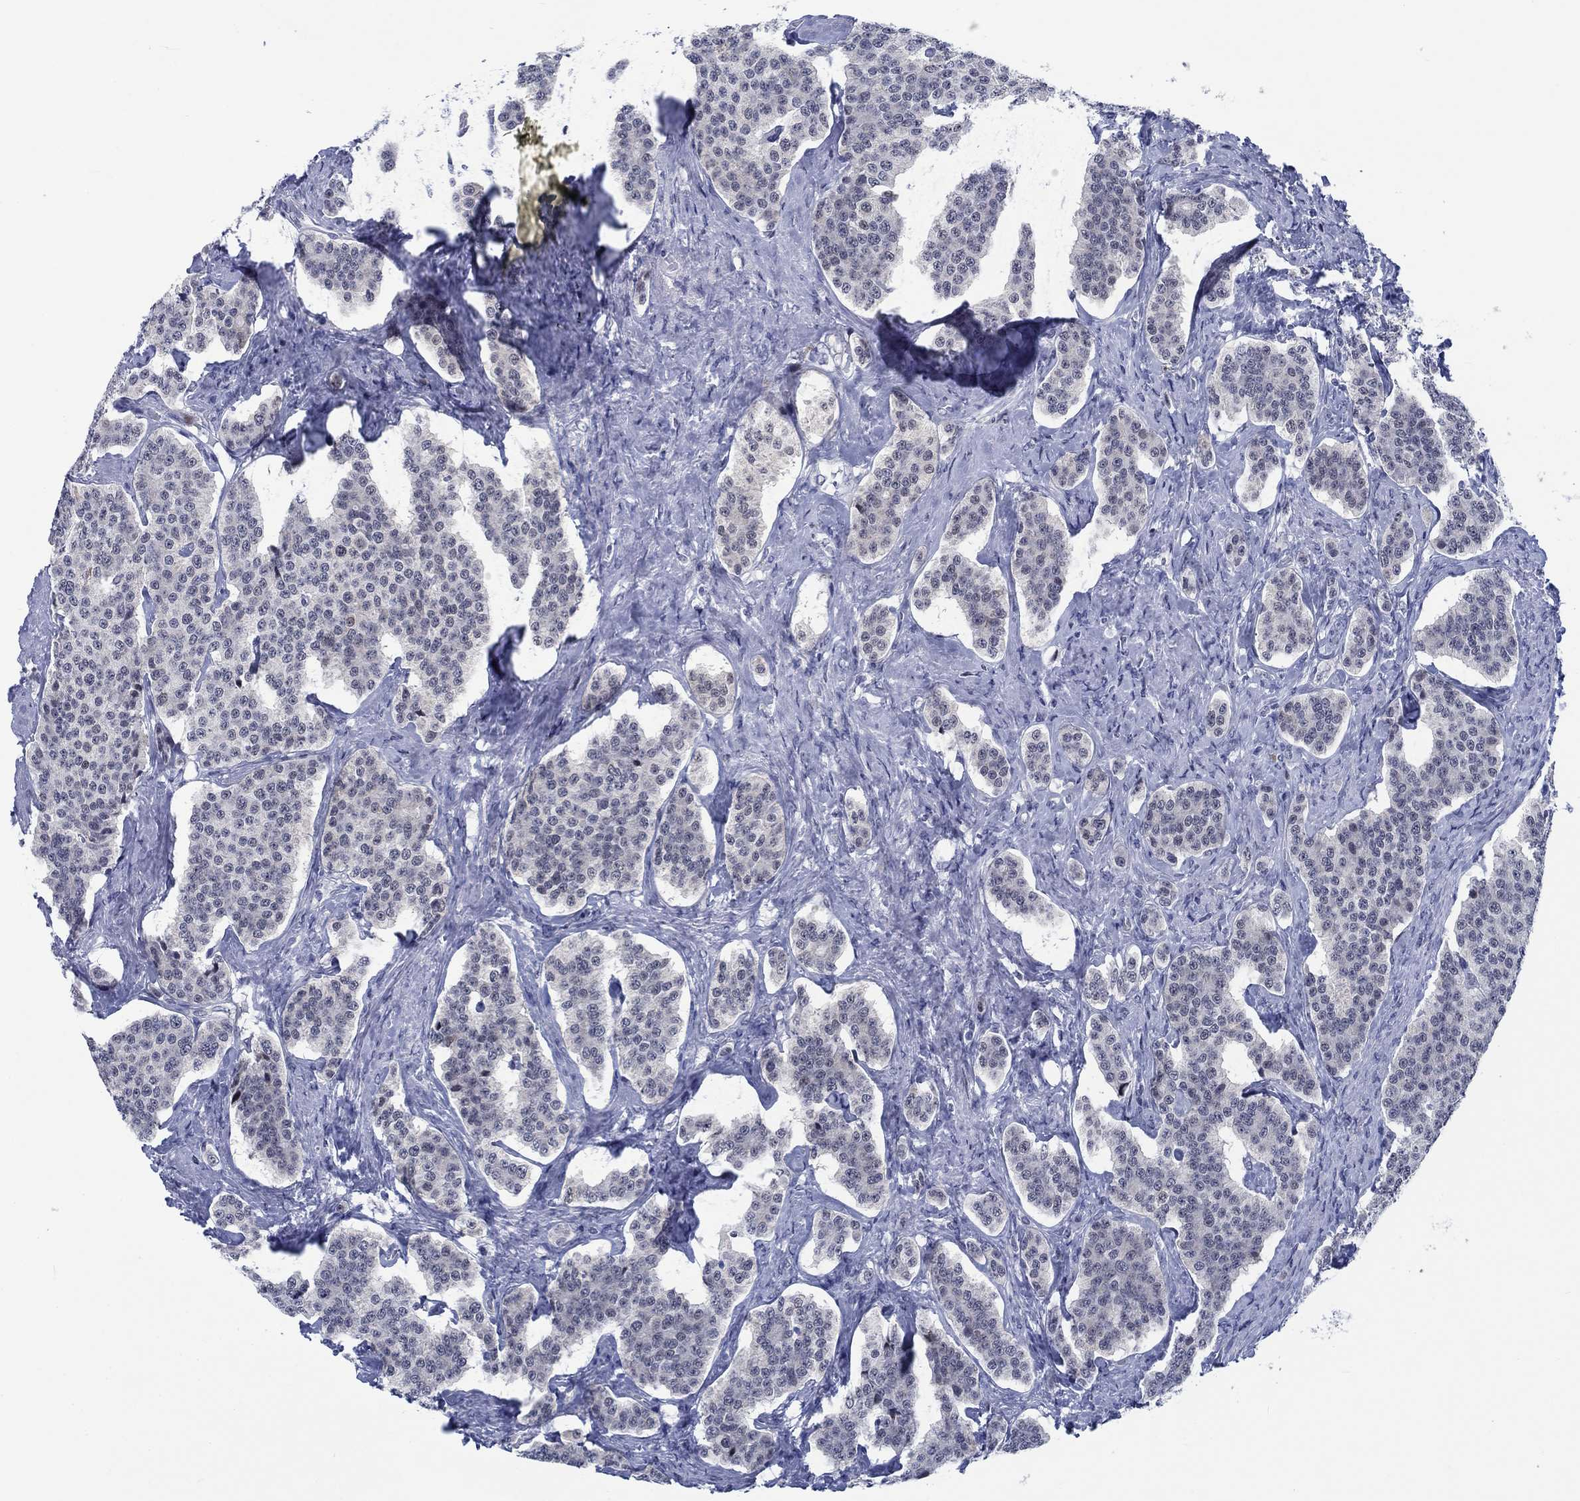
{"staining": {"intensity": "negative", "quantity": "none", "location": "none"}, "tissue": "carcinoid", "cell_type": "Tumor cells", "image_type": "cancer", "snomed": [{"axis": "morphology", "description": "Carcinoid, malignant, NOS"}, {"axis": "topography", "description": "Small intestine"}], "caption": "Malignant carcinoid was stained to show a protein in brown. There is no significant staining in tumor cells.", "gene": "NEU3", "patient": {"sex": "female", "age": 58}}